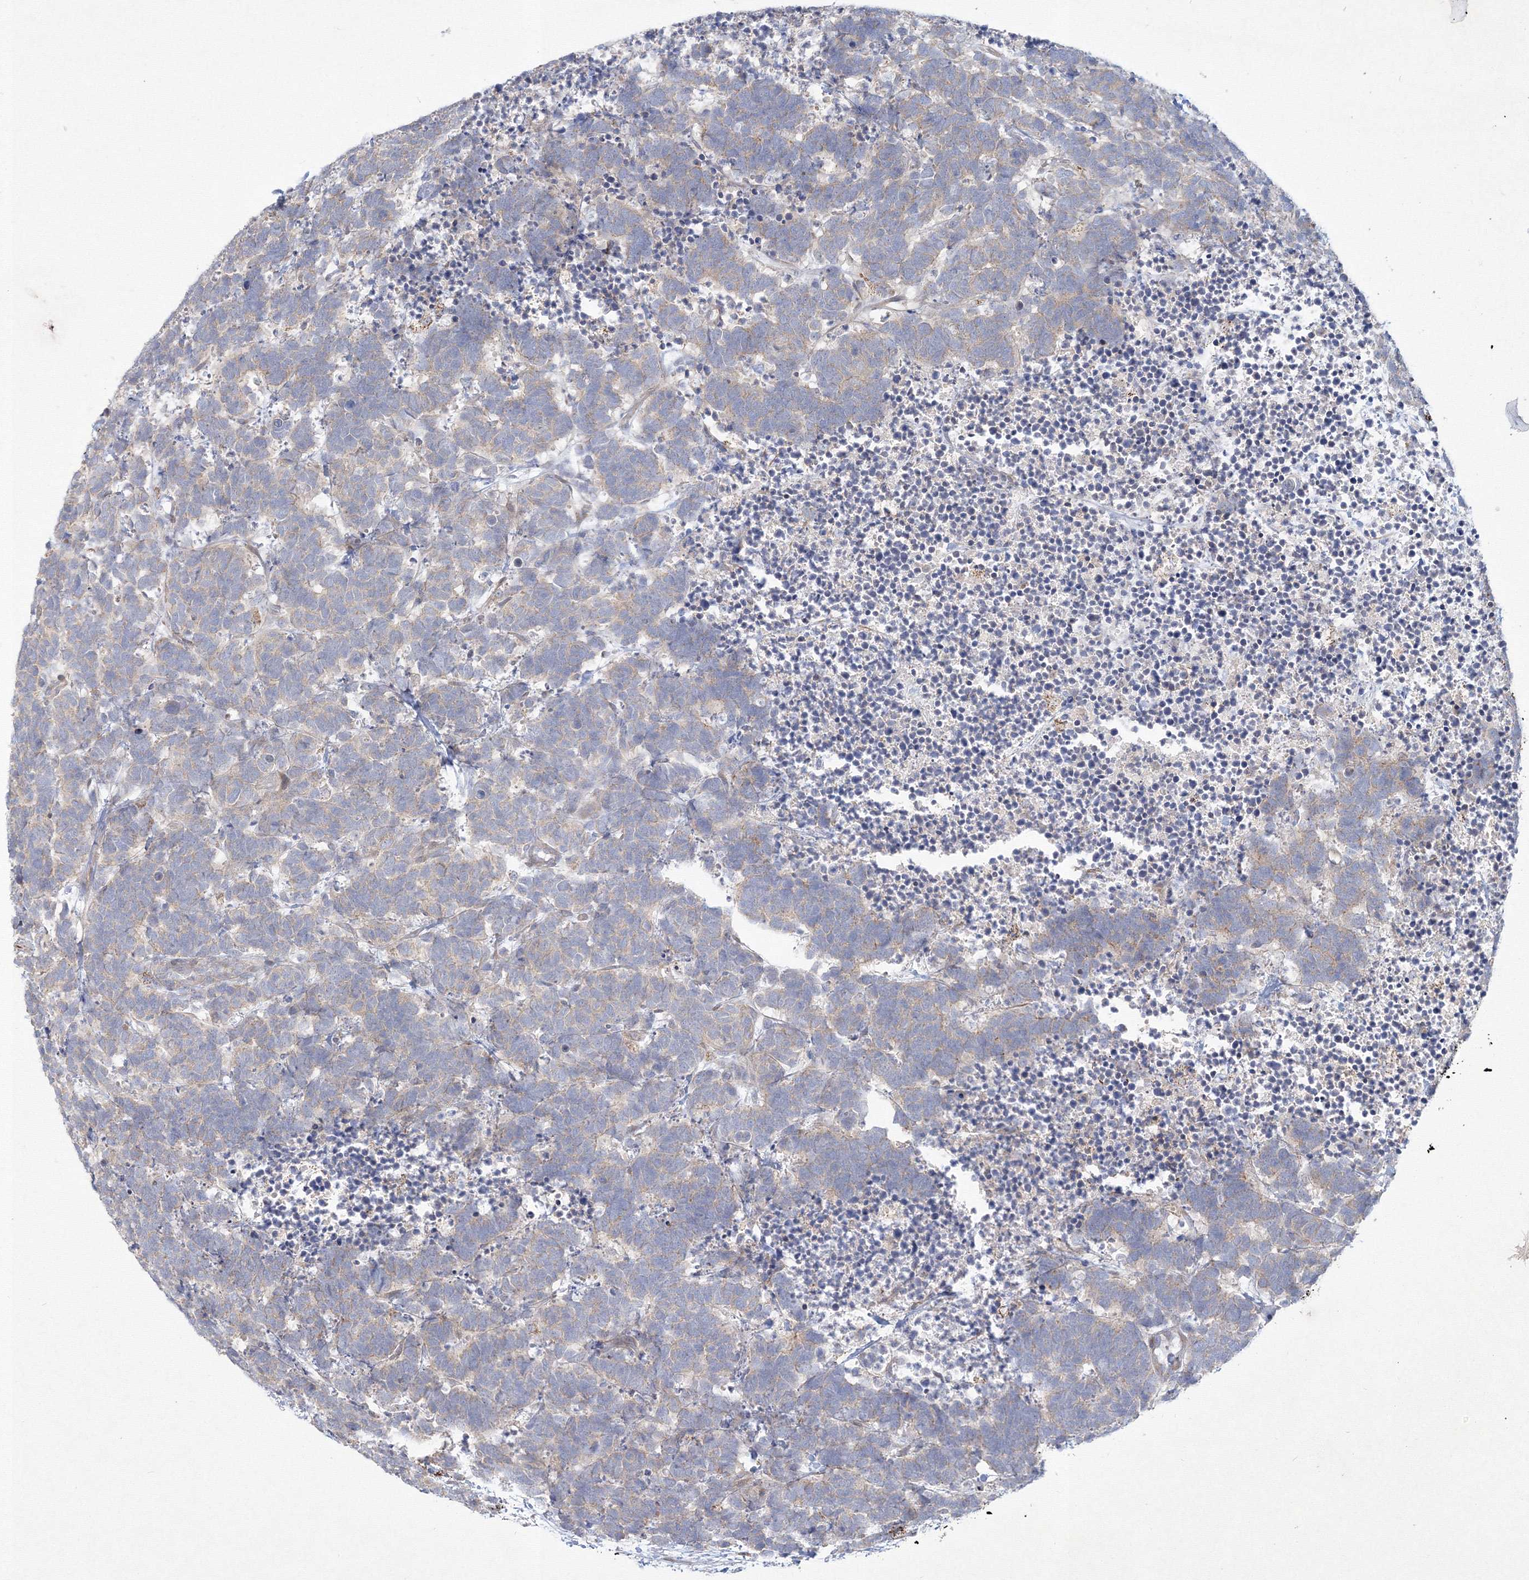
{"staining": {"intensity": "weak", "quantity": "<25%", "location": "cytoplasmic/membranous"}, "tissue": "carcinoid", "cell_type": "Tumor cells", "image_type": "cancer", "snomed": [{"axis": "morphology", "description": "Carcinoma, NOS"}, {"axis": "morphology", "description": "Carcinoid, malignant, NOS"}, {"axis": "topography", "description": "Urinary bladder"}], "caption": "DAB immunohistochemical staining of carcinoid displays no significant positivity in tumor cells. (Immunohistochemistry (ihc), brightfield microscopy, high magnification).", "gene": "WDR49", "patient": {"sex": "male", "age": 57}}